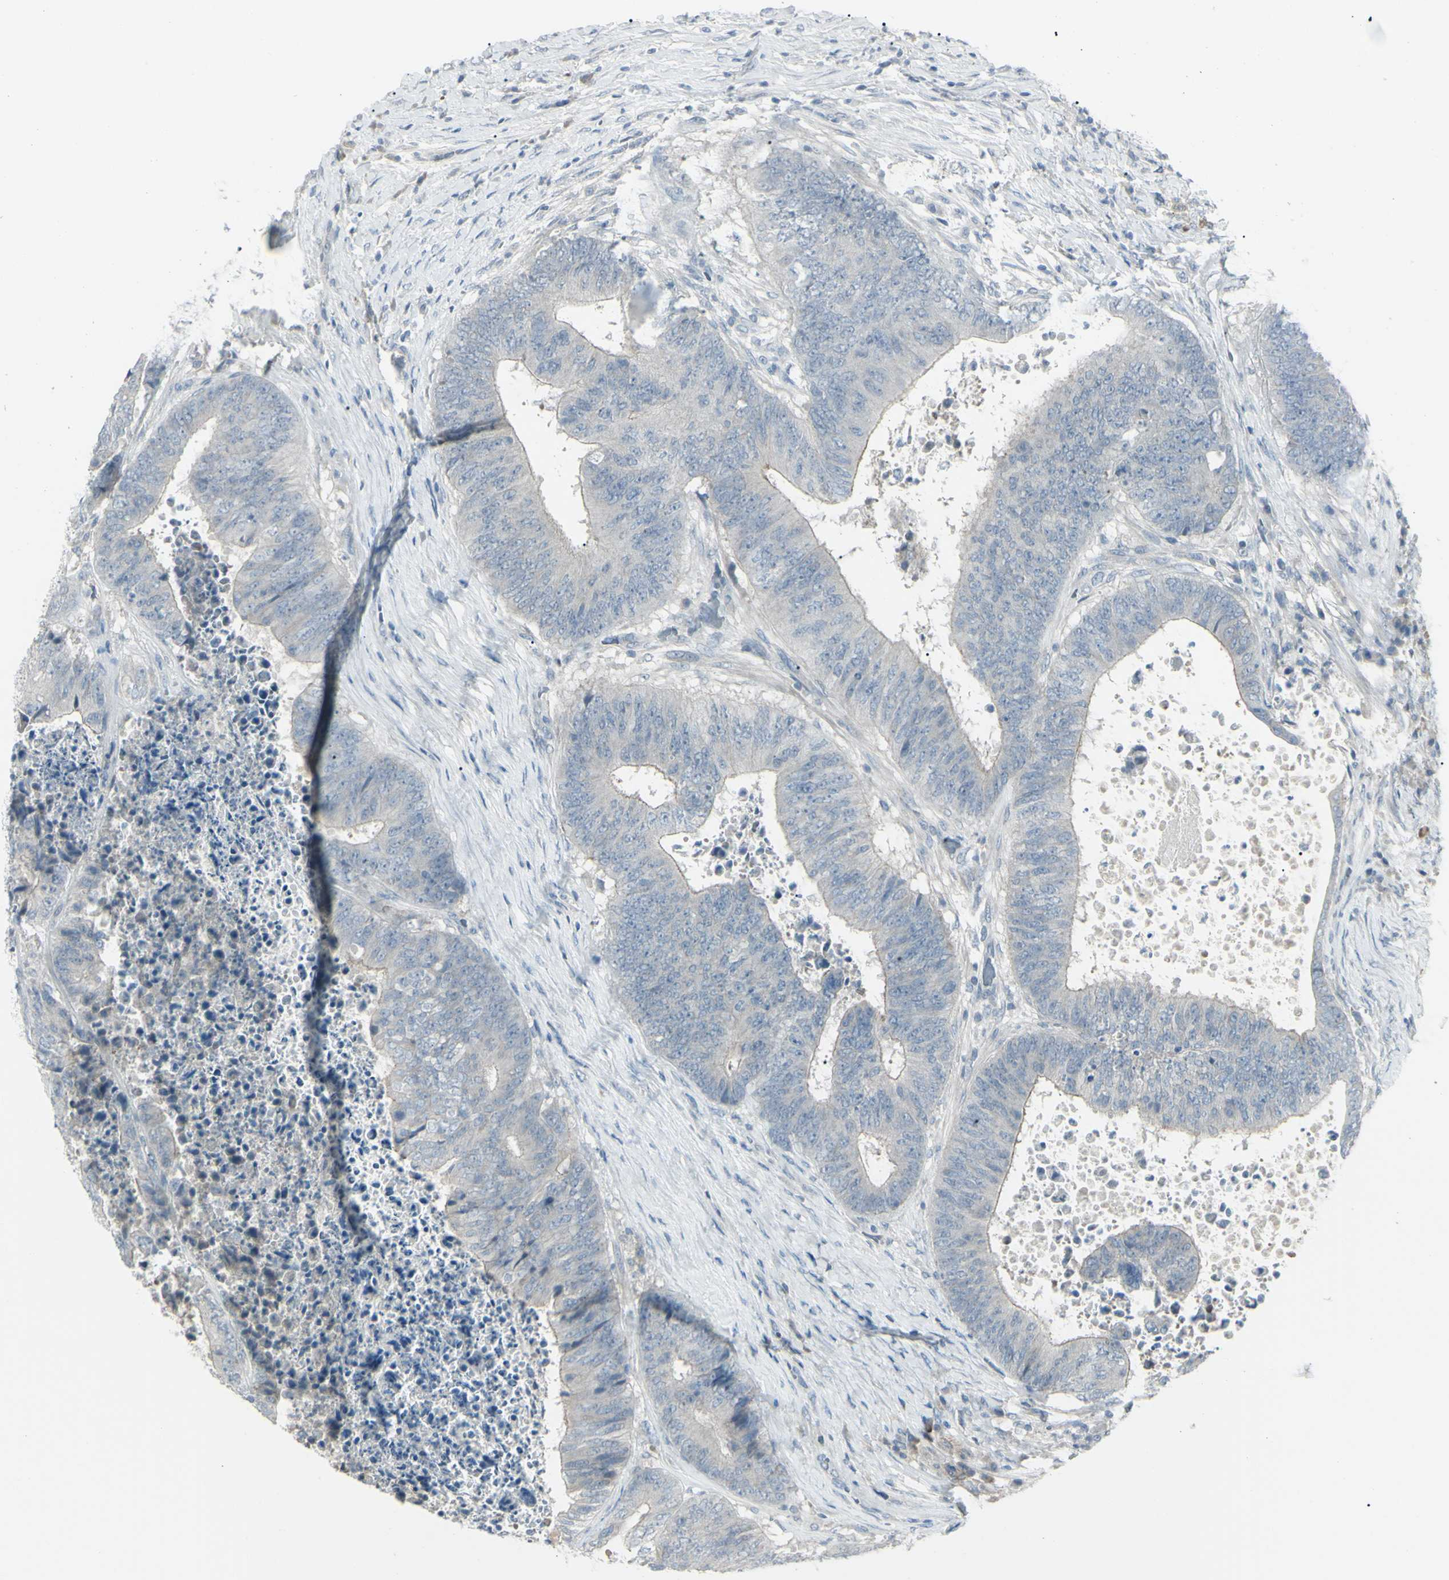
{"staining": {"intensity": "negative", "quantity": "none", "location": "none"}, "tissue": "colorectal cancer", "cell_type": "Tumor cells", "image_type": "cancer", "snomed": [{"axis": "morphology", "description": "Adenocarcinoma, NOS"}, {"axis": "topography", "description": "Rectum"}], "caption": "Immunohistochemistry photomicrograph of human adenocarcinoma (colorectal) stained for a protein (brown), which reveals no expression in tumor cells.", "gene": "SH3GL2", "patient": {"sex": "male", "age": 72}}